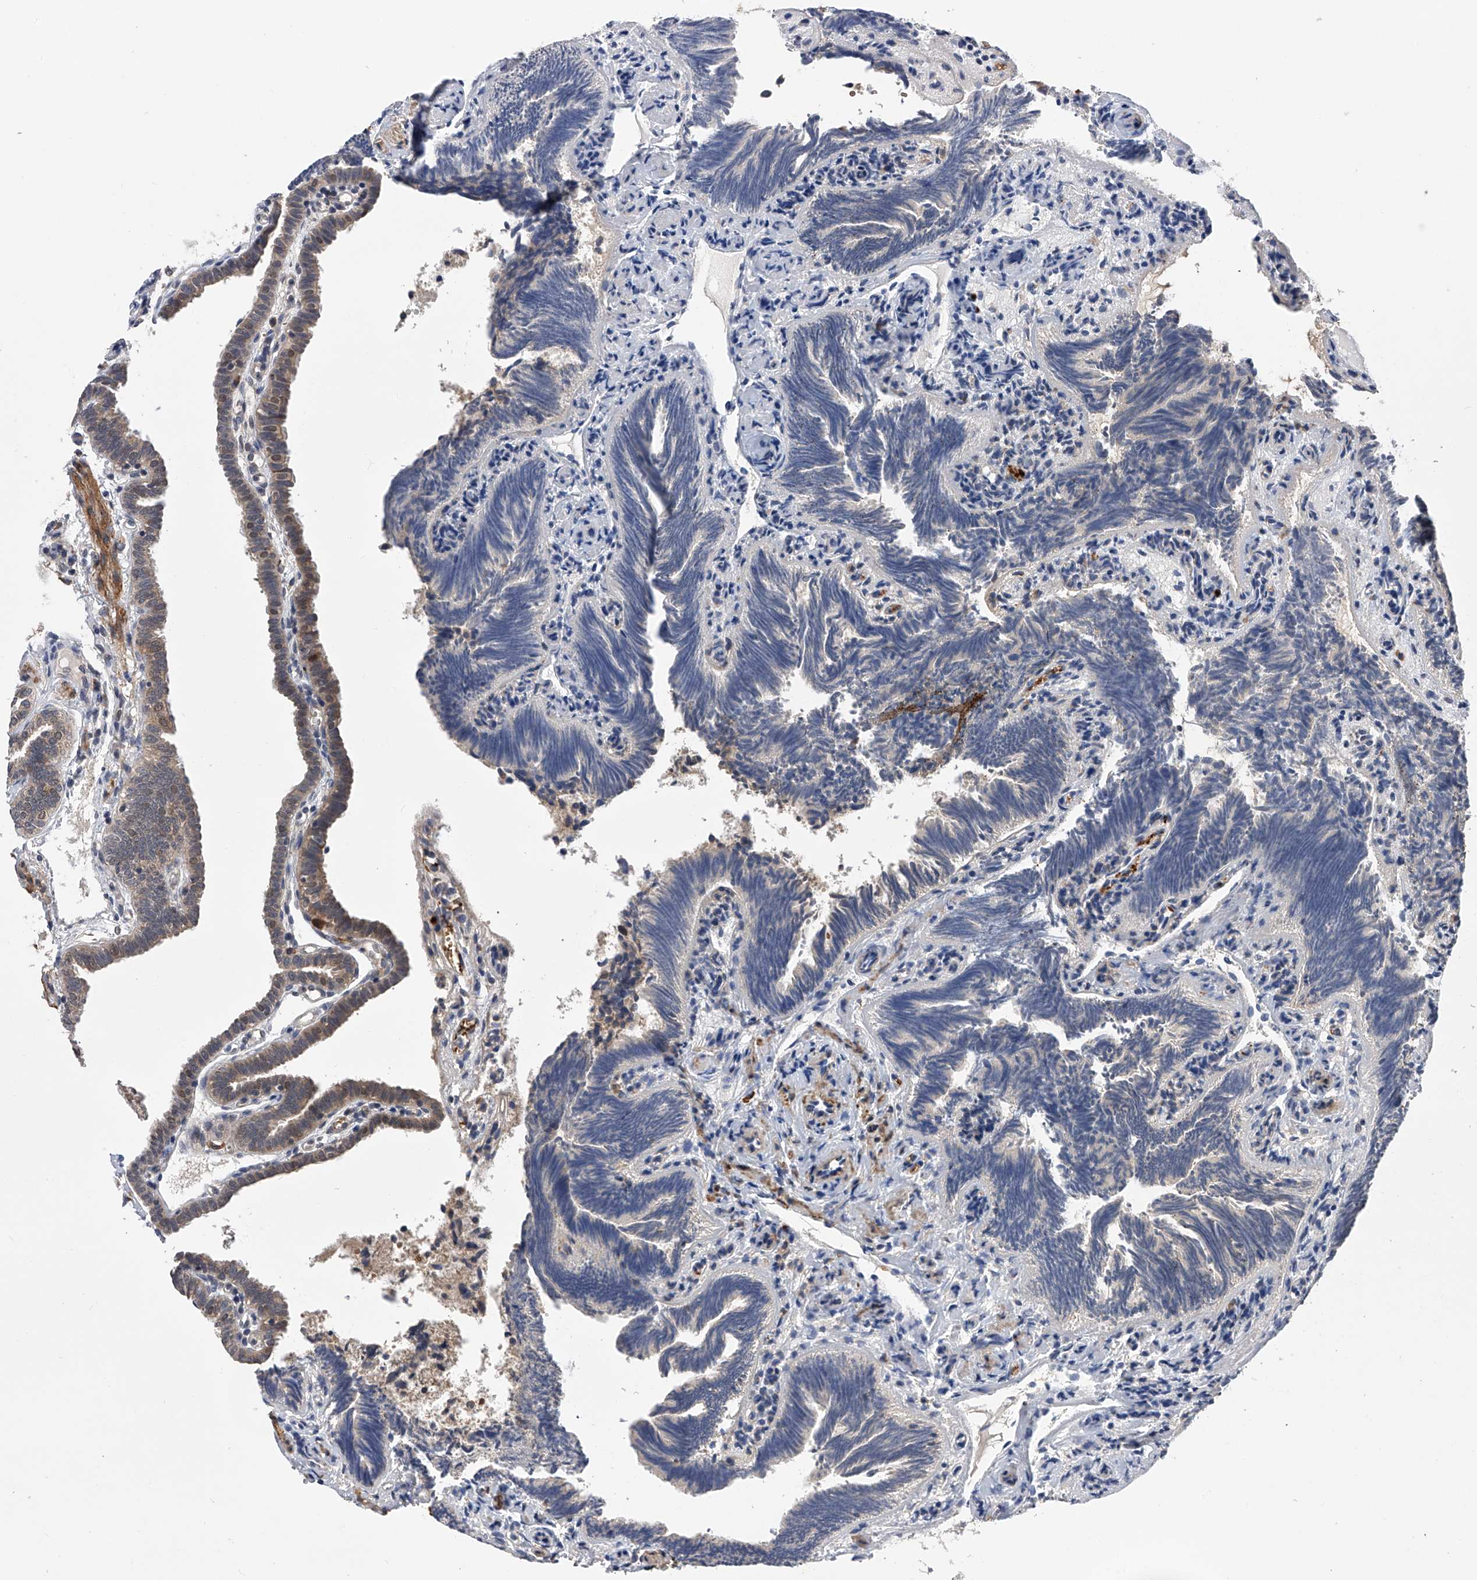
{"staining": {"intensity": "moderate", "quantity": ">75%", "location": "cytoplasmic/membranous"}, "tissue": "fallopian tube", "cell_type": "Glandular cells", "image_type": "normal", "snomed": [{"axis": "morphology", "description": "Normal tissue, NOS"}, {"axis": "topography", "description": "Fallopian tube"}], "caption": "Protein expression analysis of unremarkable human fallopian tube reveals moderate cytoplasmic/membranous positivity in approximately >75% of glandular cells.", "gene": "SPOCK1", "patient": {"sex": "female", "age": 39}}